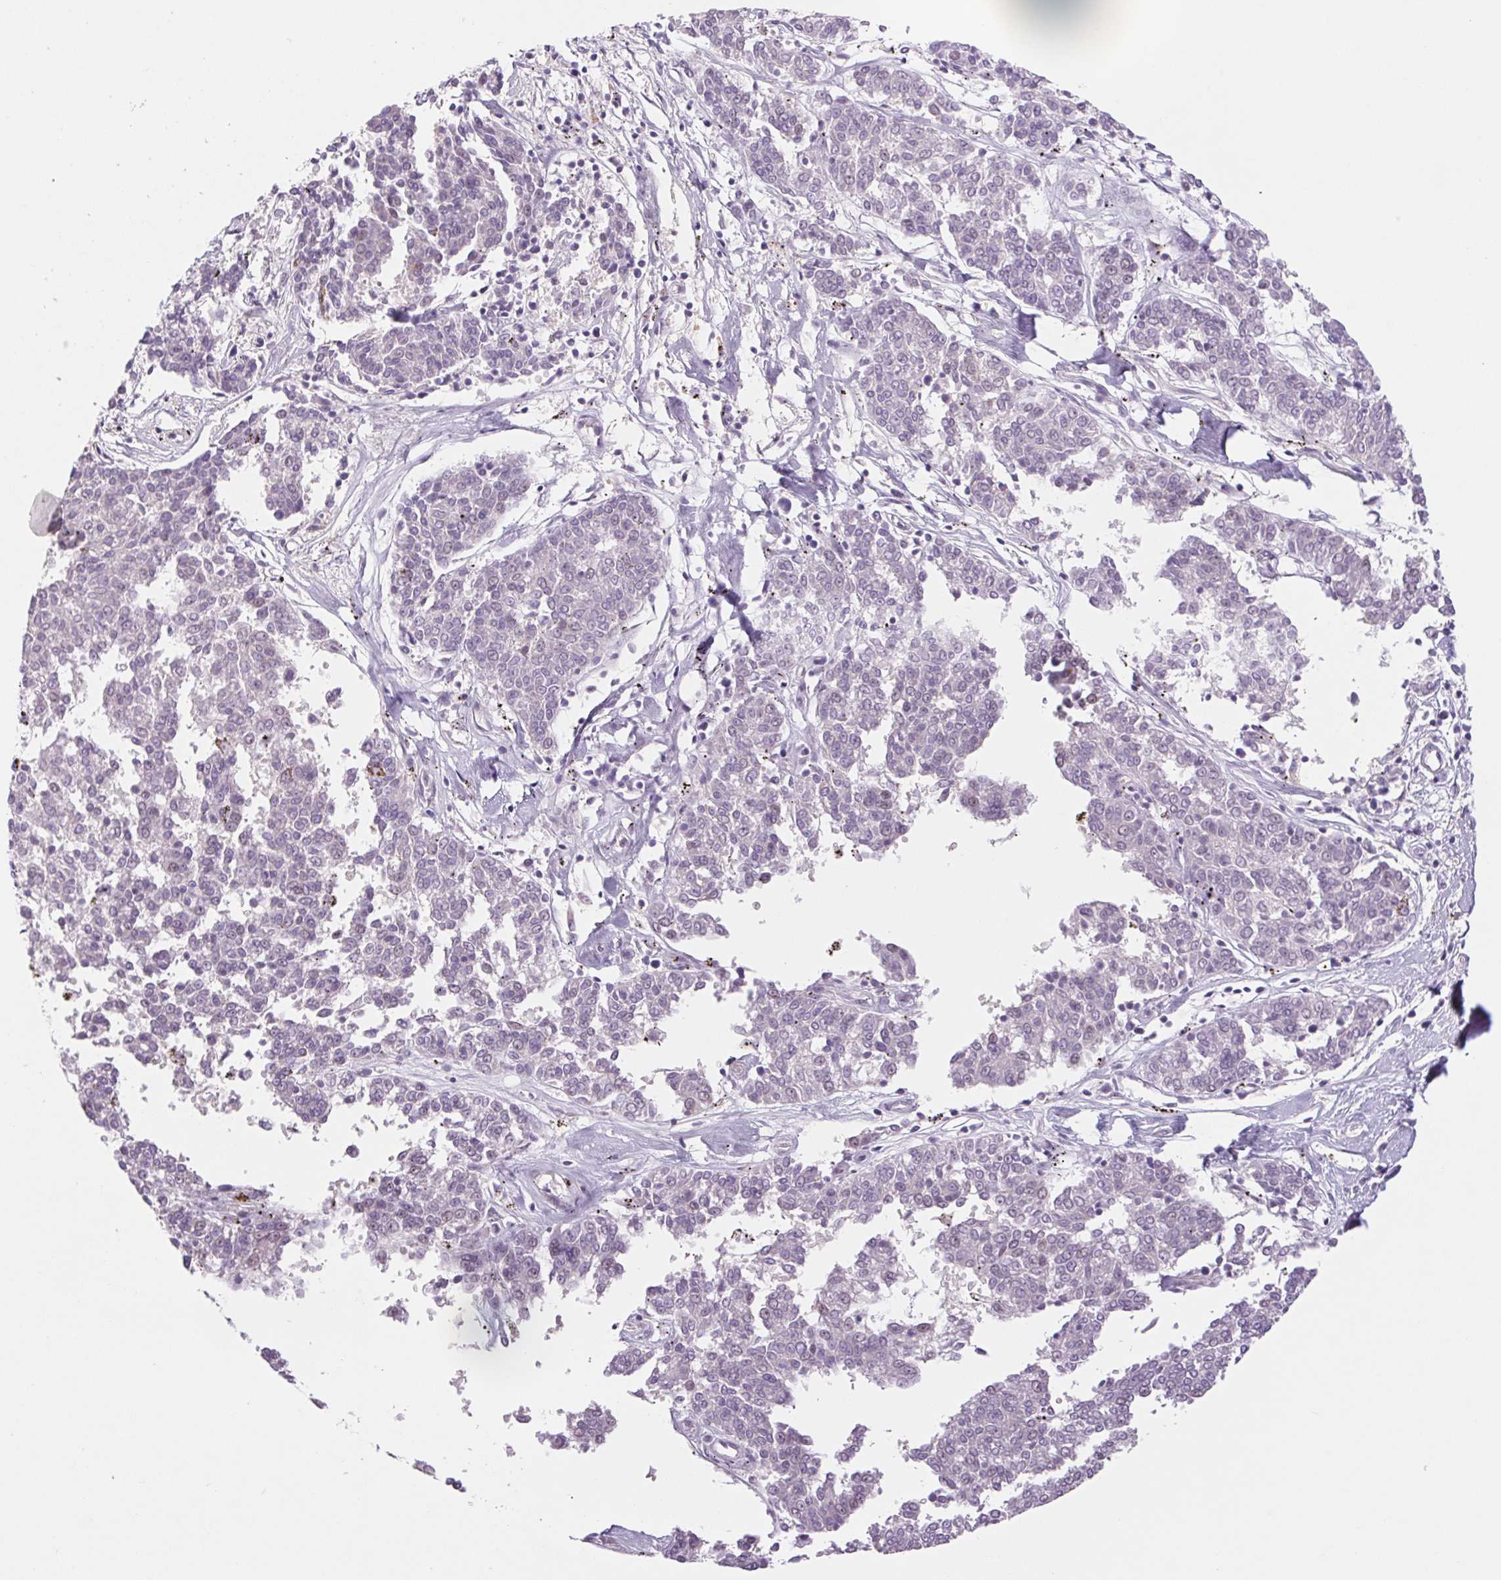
{"staining": {"intensity": "negative", "quantity": "none", "location": "none"}, "tissue": "melanoma", "cell_type": "Tumor cells", "image_type": "cancer", "snomed": [{"axis": "morphology", "description": "Malignant melanoma, NOS"}, {"axis": "topography", "description": "Skin"}], "caption": "Immunohistochemistry photomicrograph of melanoma stained for a protein (brown), which demonstrates no positivity in tumor cells.", "gene": "MS4A13", "patient": {"sex": "female", "age": 72}}